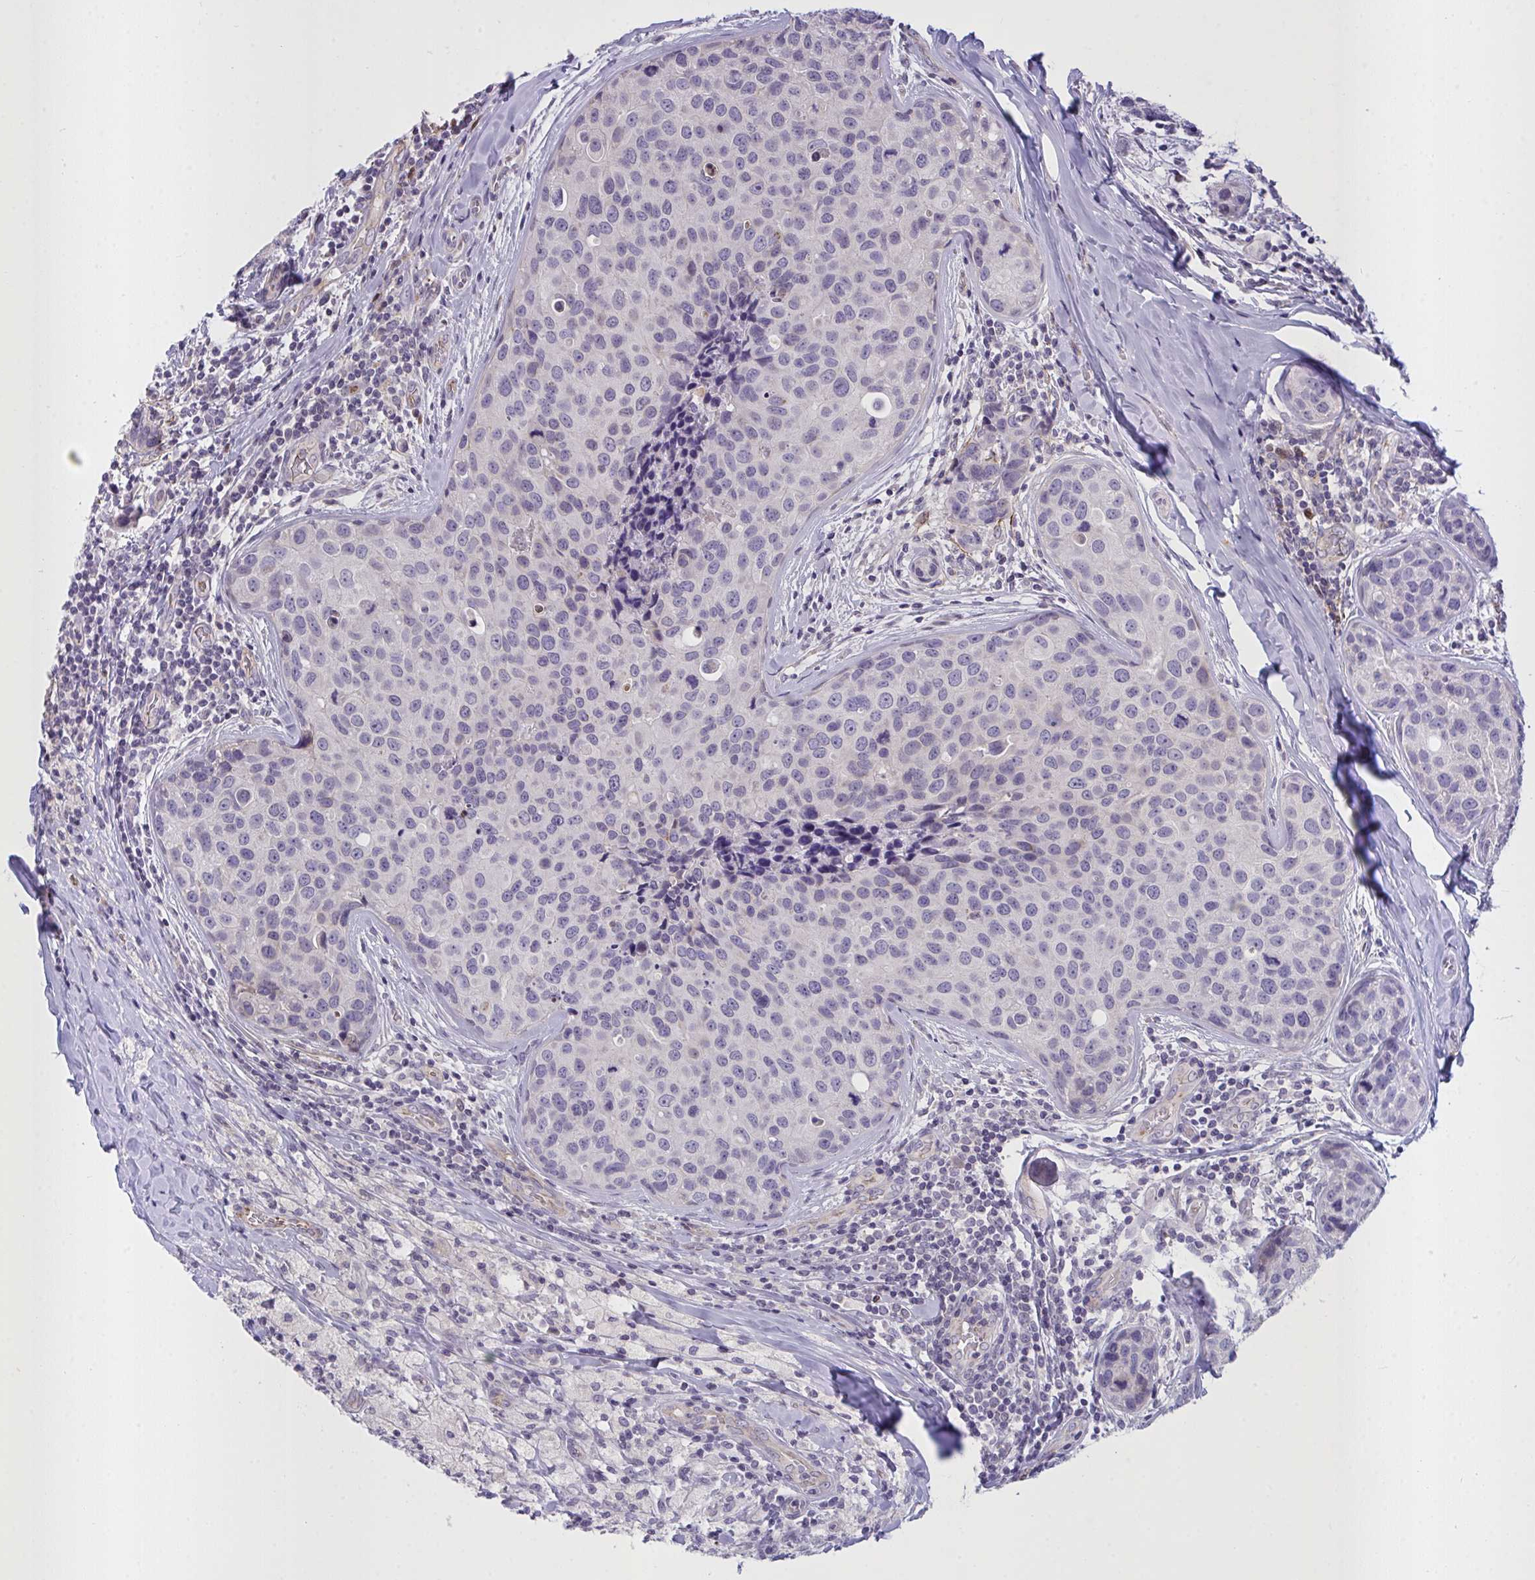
{"staining": {"intensity": "negative", "quantity": "none", "location": "none"}, "tissue": "breast cancer", "cell_type": "Tumor cells", "image_type": "cancer", "snomed": [{"axis": "morphology", "description": "Duct carcinoma"}, {"axis": "topography", "description": "Breast"}], "caption": "Immunohistochemistry of human invasive ductal carcinoma (breast) displays no staining in tumor cells.", "gene": "SEMA6B", "patient": {"sex": "female", "age": 24}}